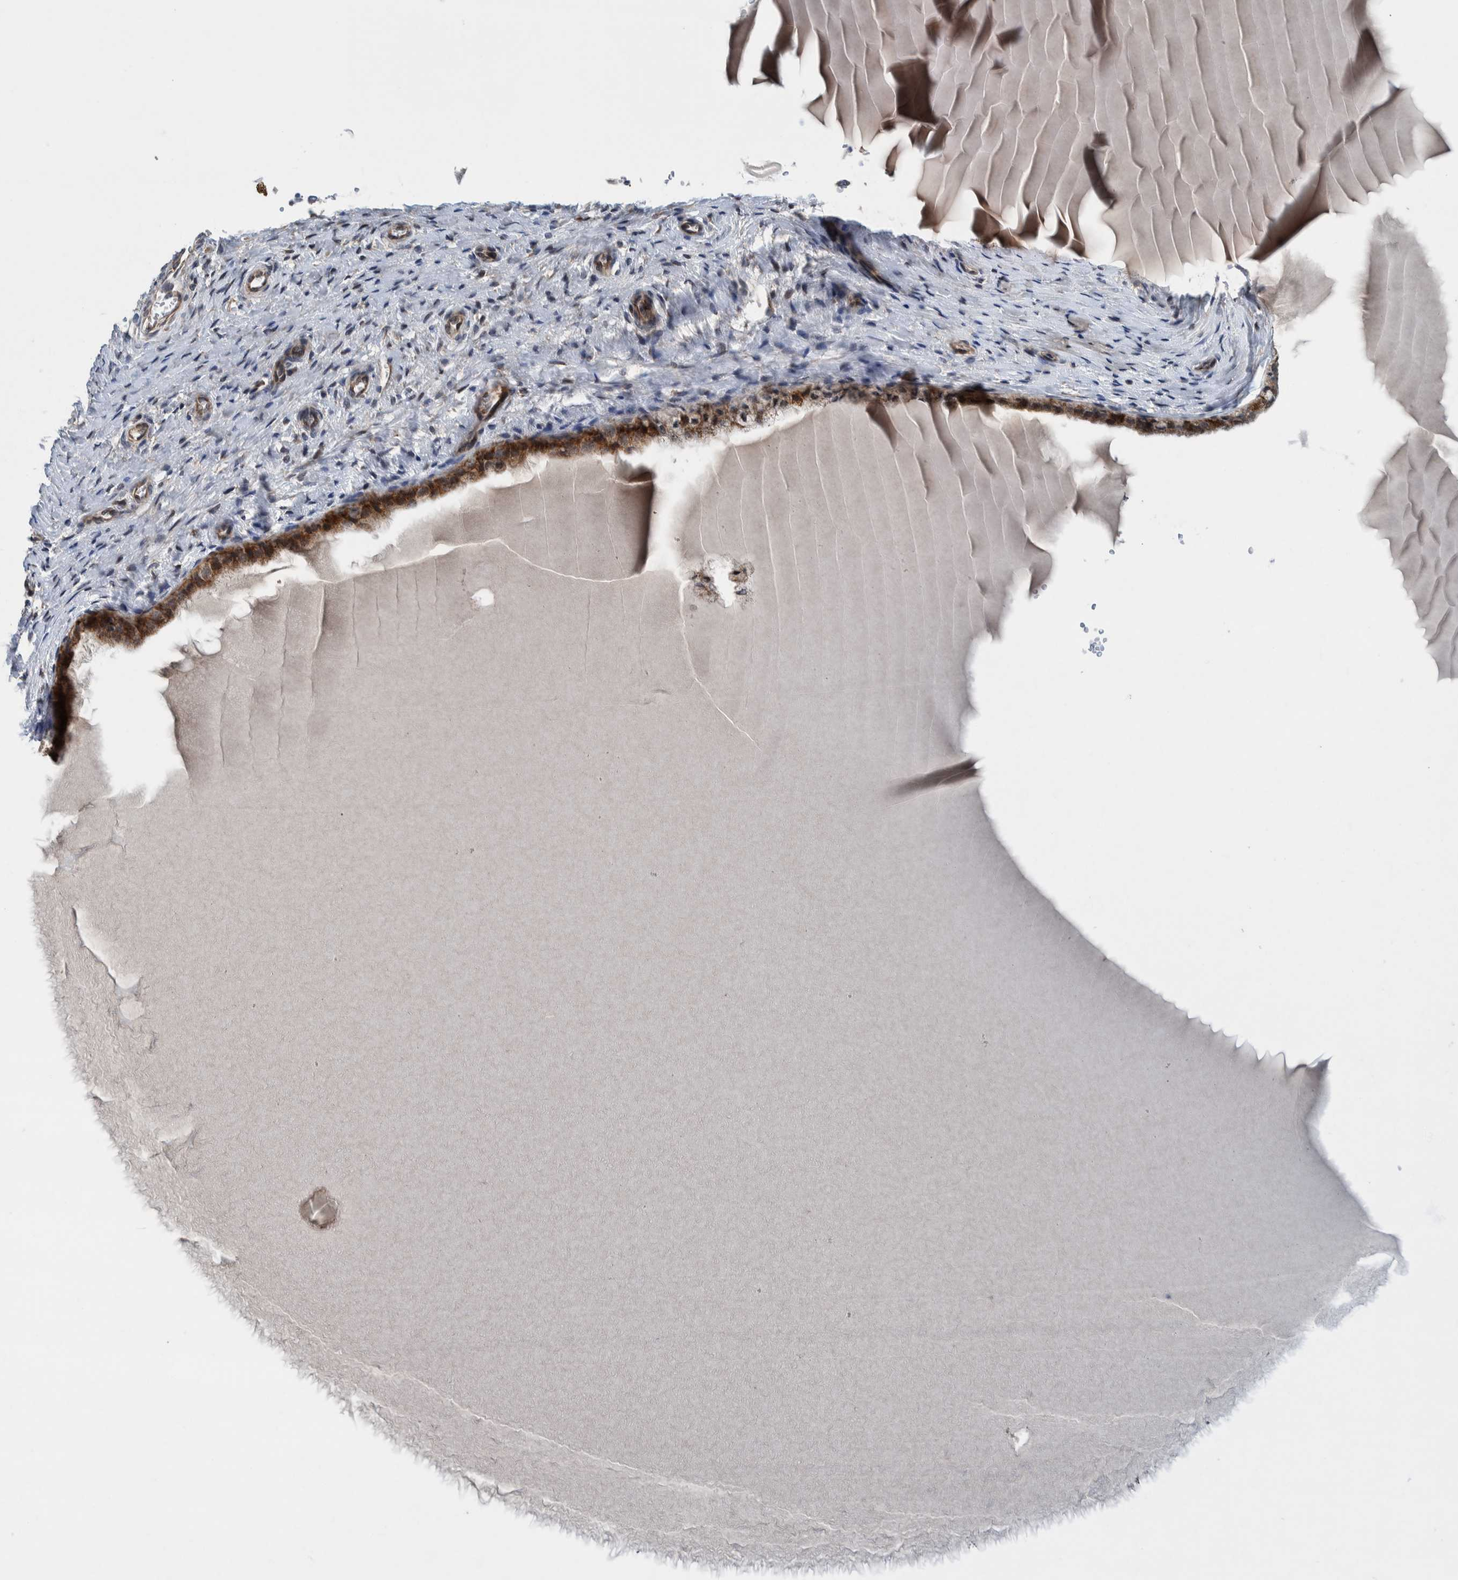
{"staining": {"intensity": "moderate", "quantity": ">75%", "location": "cytoplasmic/membranous"}, "tissue": "cervix", "cell_type": "Glandular cells", "image_type": "normal", "snomed": [{"axis": "morphology", "description": "Normal tissue, NOS"}, {"axis": "topography", "description": "Cervix"}], "caption": "High-power microscopy captured an immunohistochemistry (IHC) image of benign cervix, revealing moderate cytoplasmic/membranous positivity in approximately >75% of glandular cells.", "gene": "MRPS7", "patient": {"sex": "female", "age": 55}}